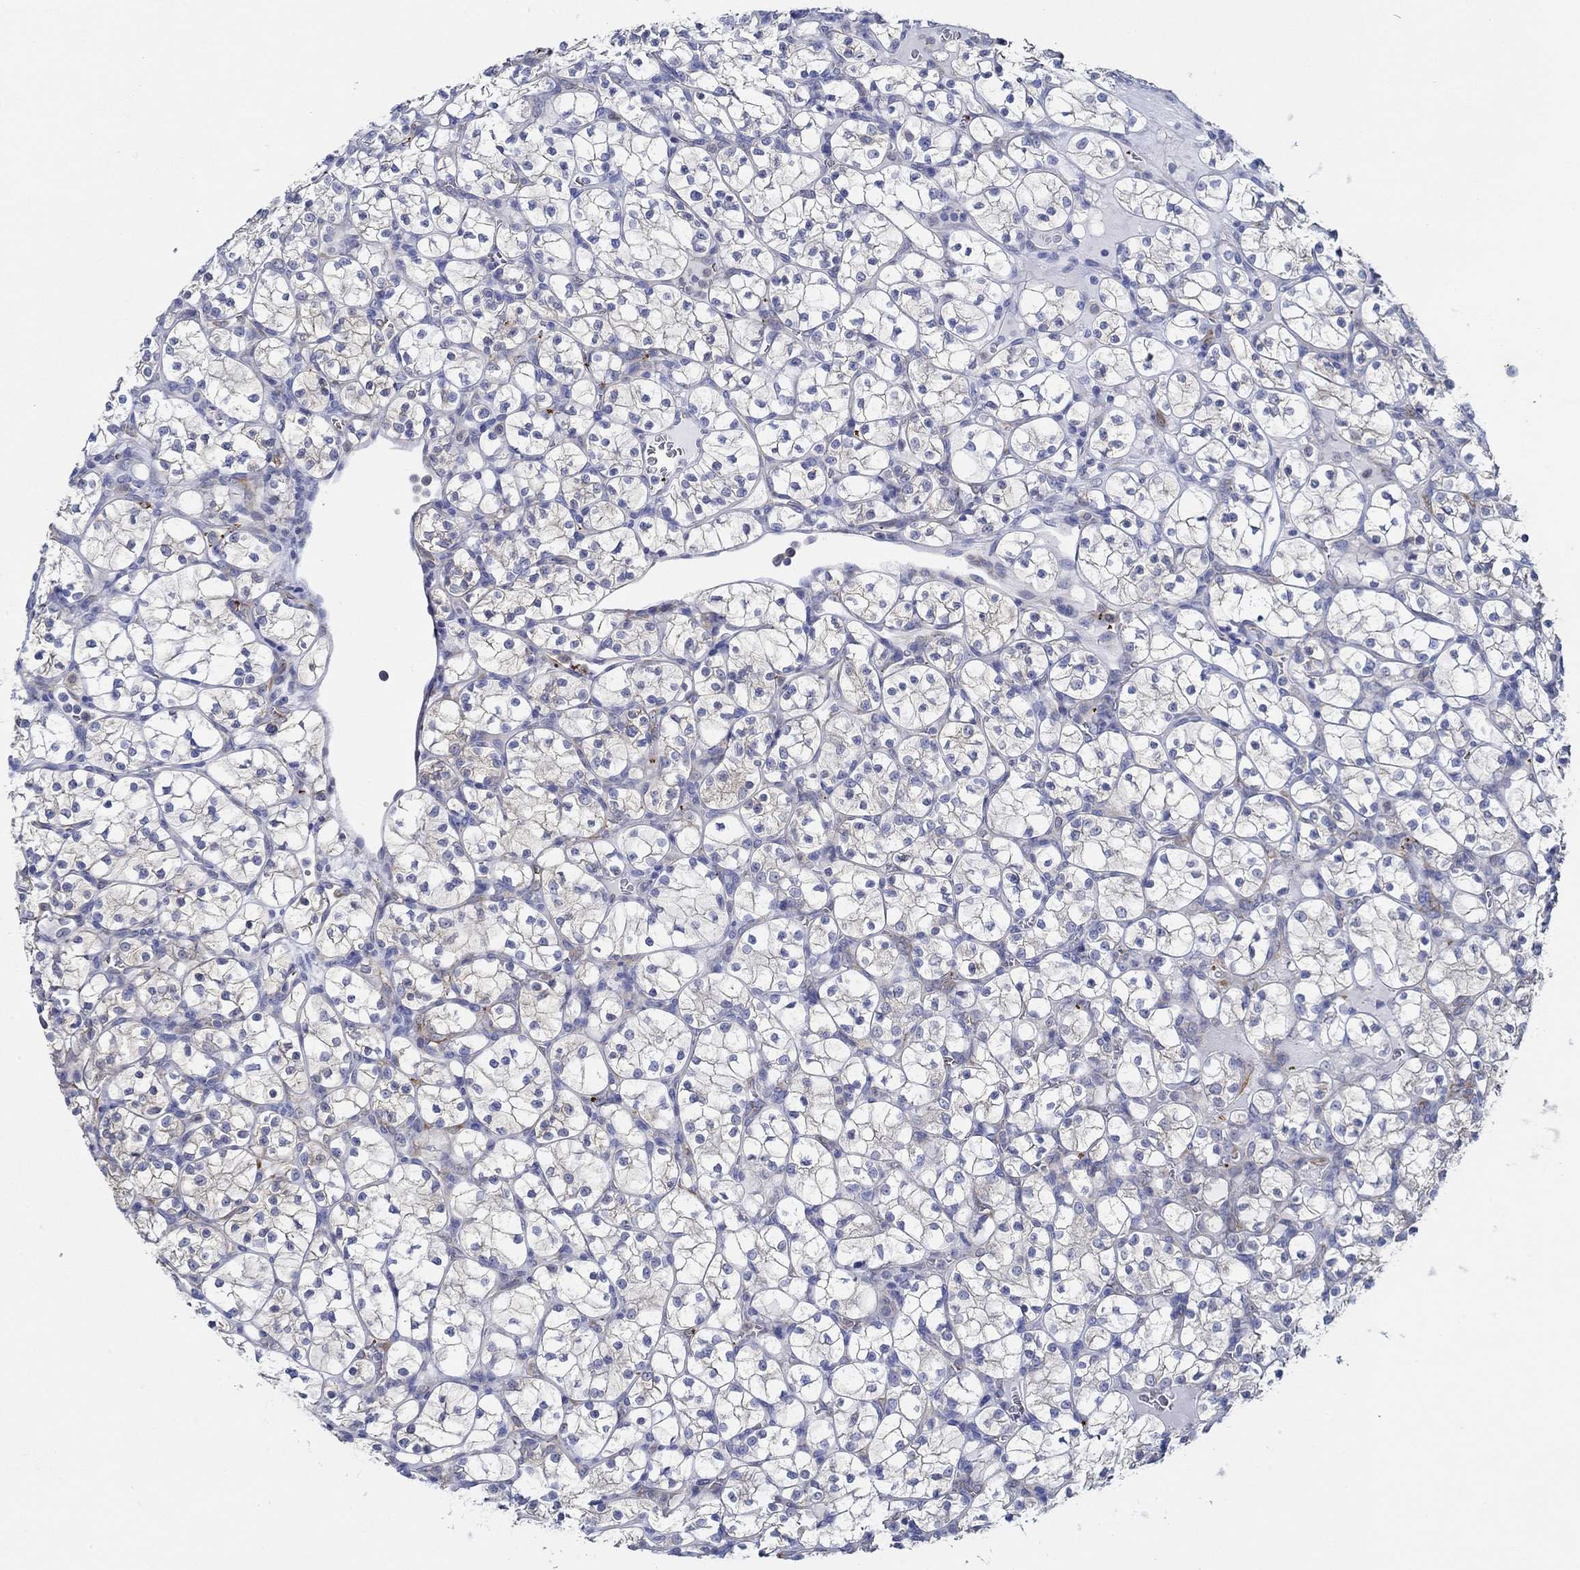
{"staining": {"intensity": "negative", "quantity": "none", "location": "none"}, "tissue": "renal cancer", "cell_type": "Tumor cells", "image_type": "cancer", "snomed": [{"axis": "morphology", "description": "Adenocarcinoma, NOS"}, {"axis": "topography", "description": "Kidney"}], "caption": "This is an IHC micrograph of human adenocarcinoma (renal). There is no staining in tumor cells.", "gene": "SLC27A3", "patient": {"sex": "female", "age": 89}}